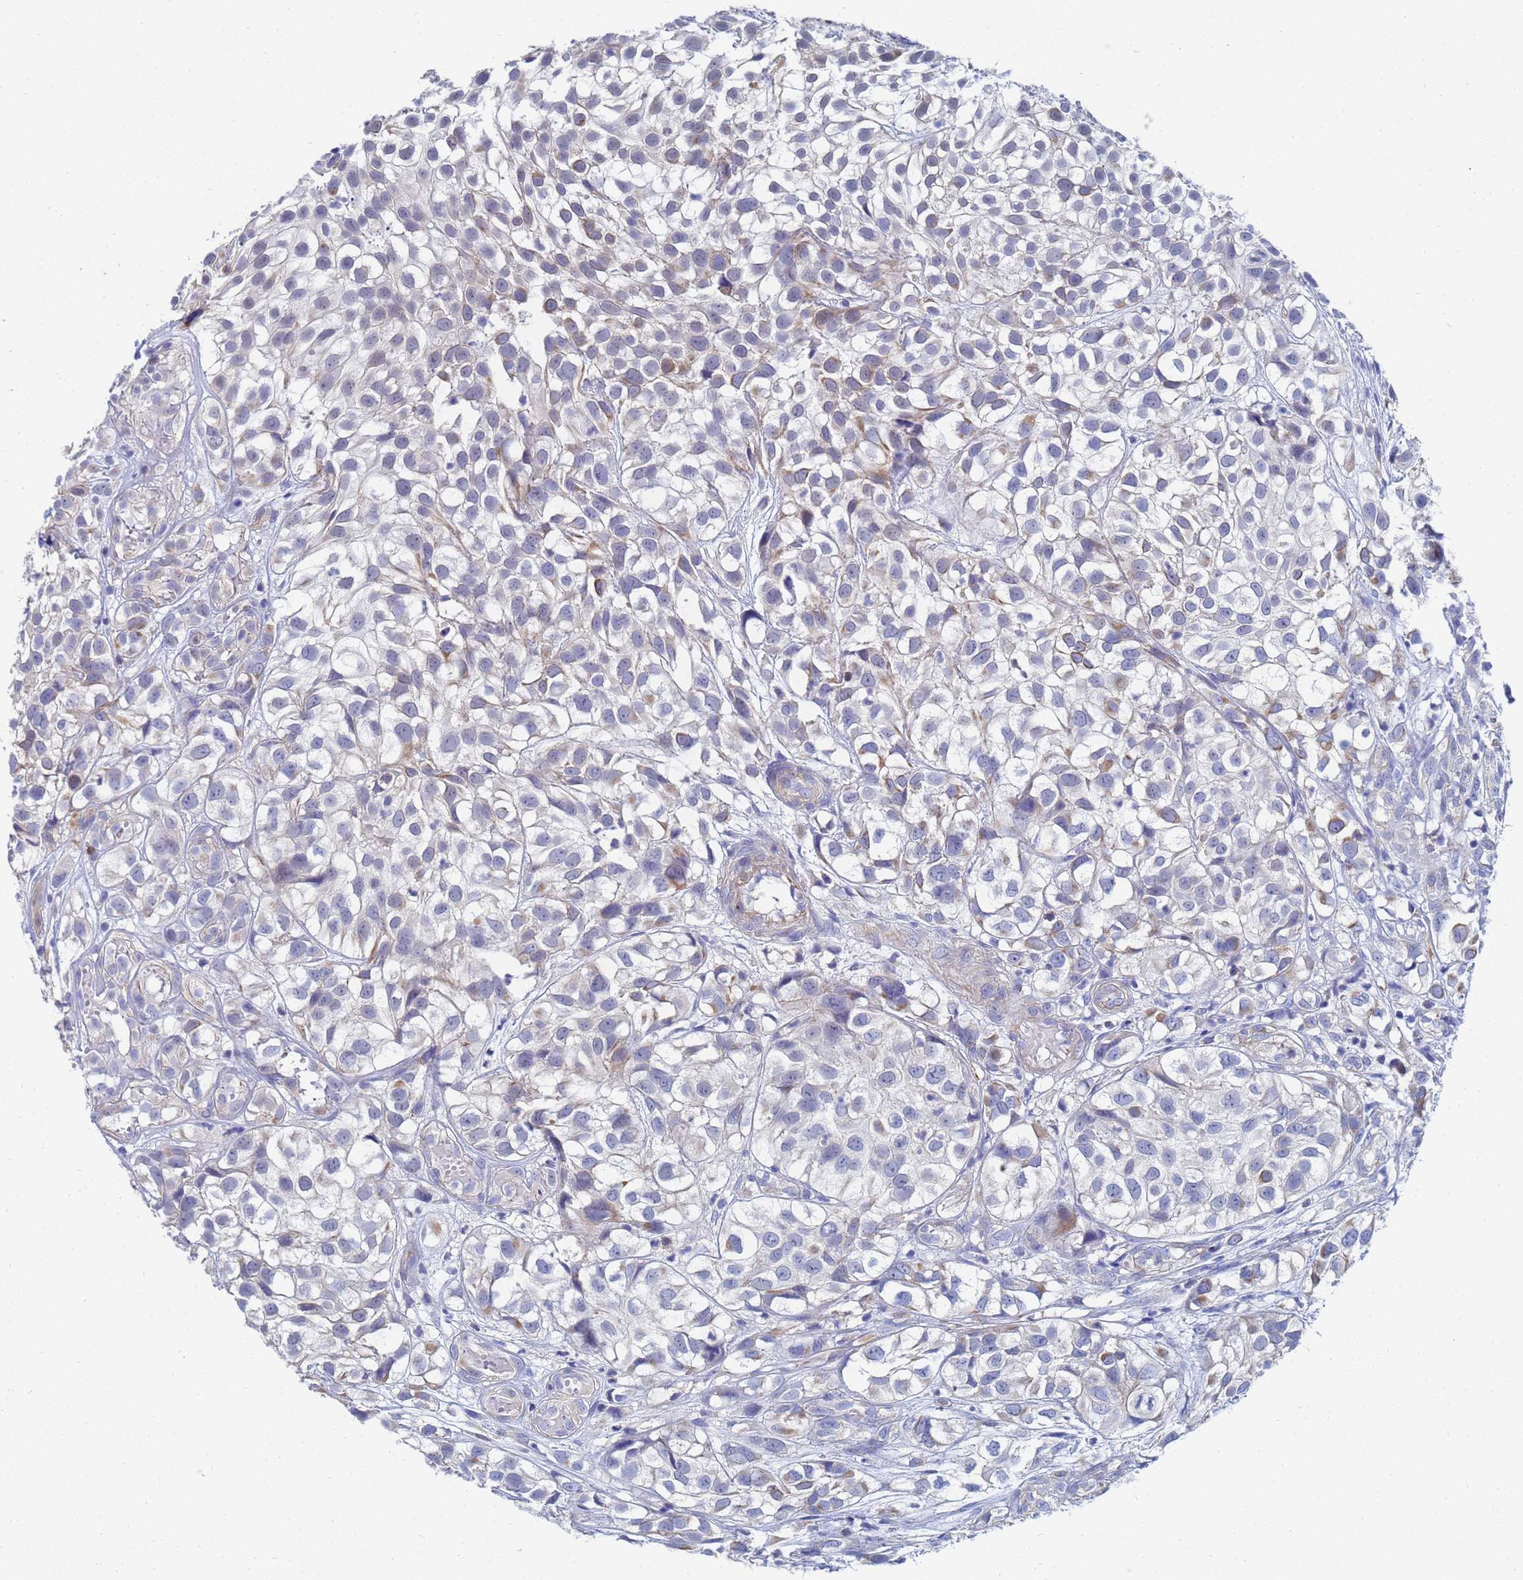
{"staining": {"intensity": "weak", "quantity": "<25%", "location": "cytoplasmic/membranous"}, "tissue": "urothelial cancer", "cell_type": "Tumor cells", "image_type": "cancer", "snomed": [{"axis": "morphology", "description": "Urothelial carcinoma, High grade"}, {"axis": "topography", "description": "Urinary bladder"}], "caption": "Immunohistochemistry (IHC) of urothelial cancer displays no staining in tumor cells.", "gene": "GCHFR", "patient": {"sex": "male", "age": 56}}